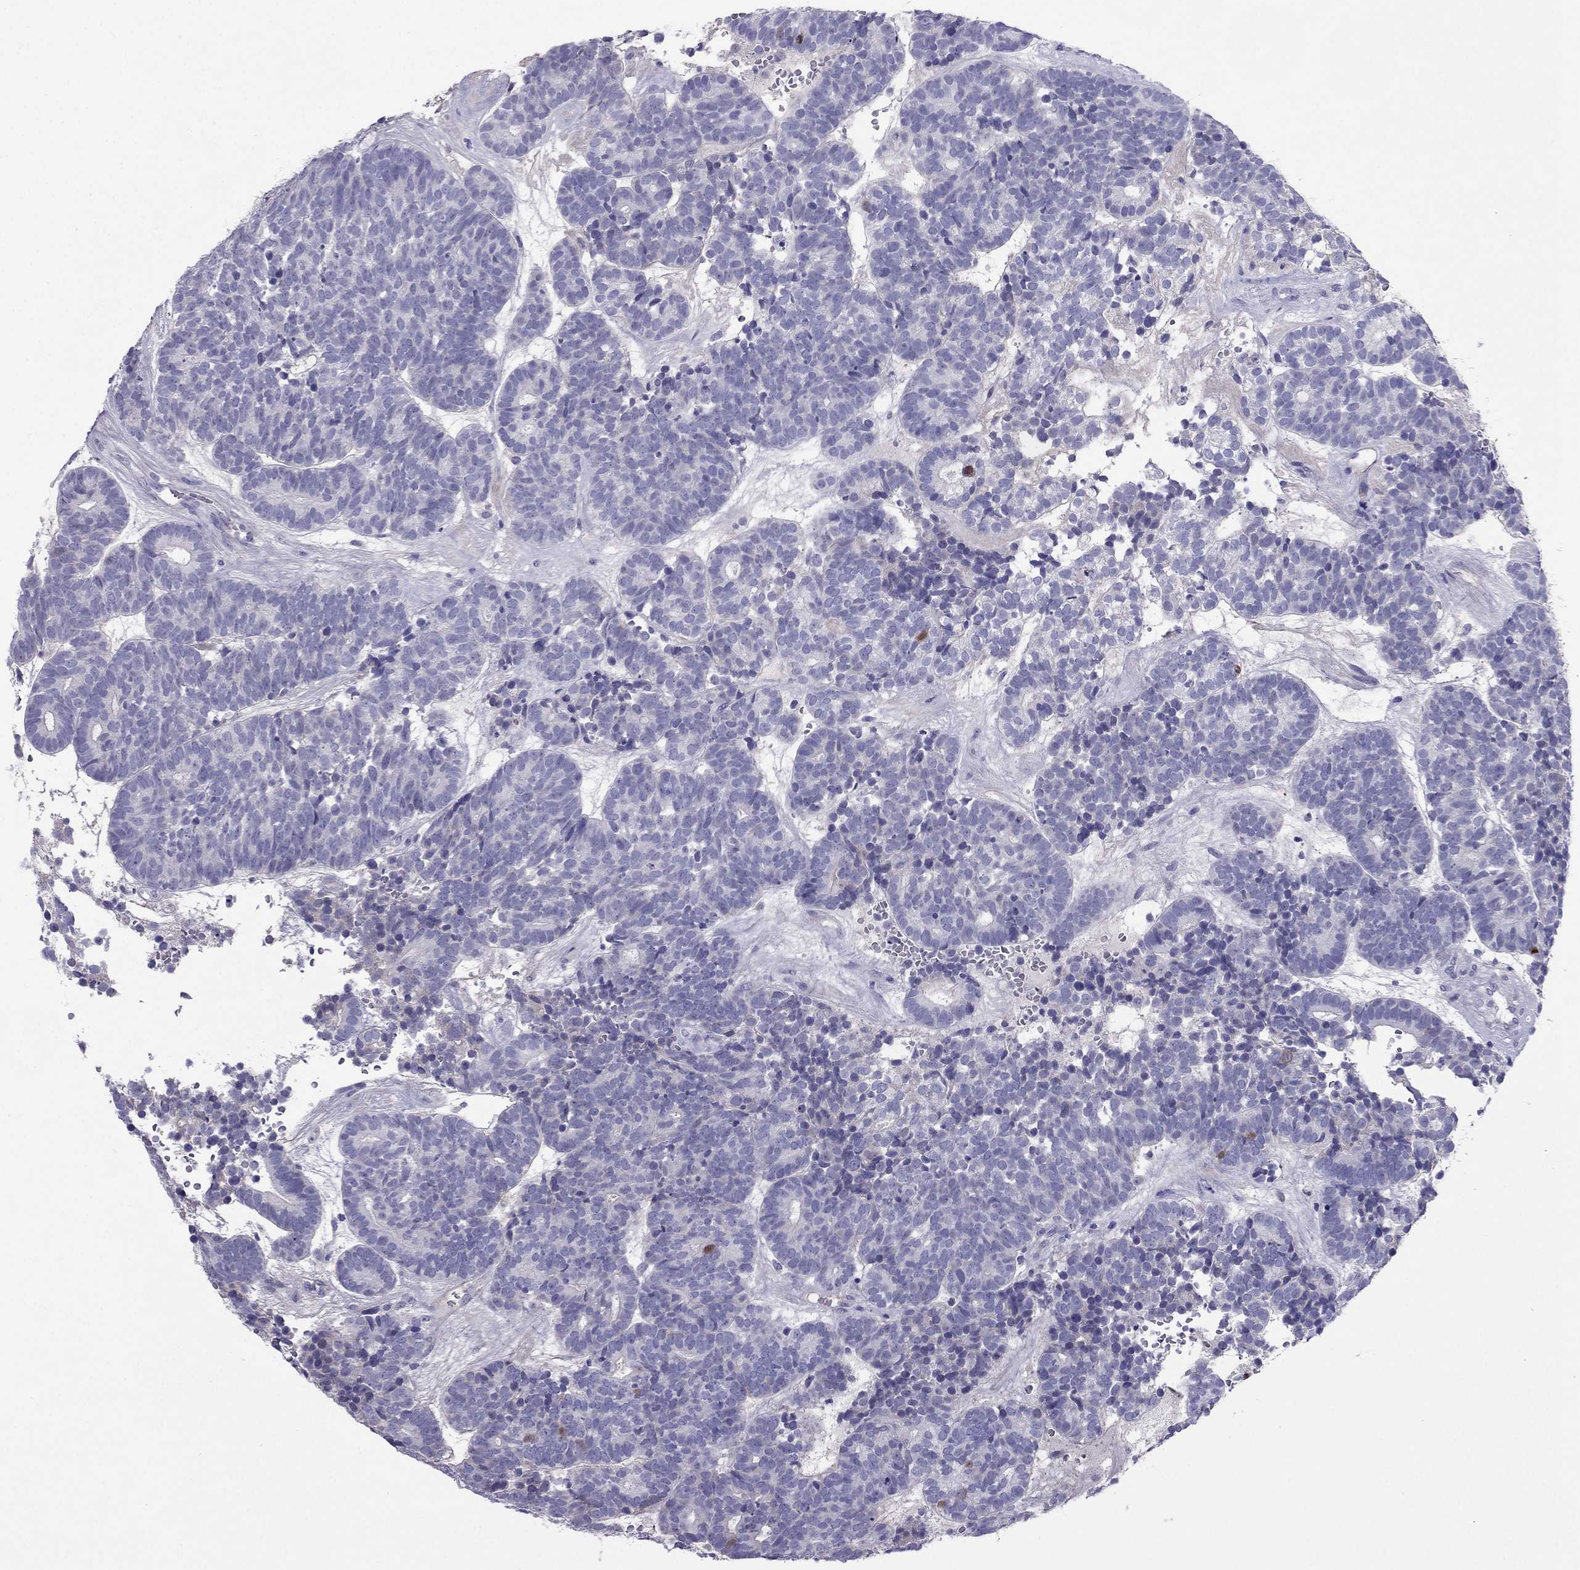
{"staining": {"intensity": "negative", "quantity": "none", "location": "none"}, "tissue": "head and neck cancer", "cell_type": "Tumor cells", "image_type": "cancer", "snomed": [{"axis": "morphology", "description": "Adenocarcinoma, NOS"}, {"axis": "topography", "description": "Head-Neck"}], "caption": "Tumor cells are negative for protein expression in human adenocarcinoma (head and neck).", "gene": "TBC1D21", "patient": {"sex": "female", "age": 81}}